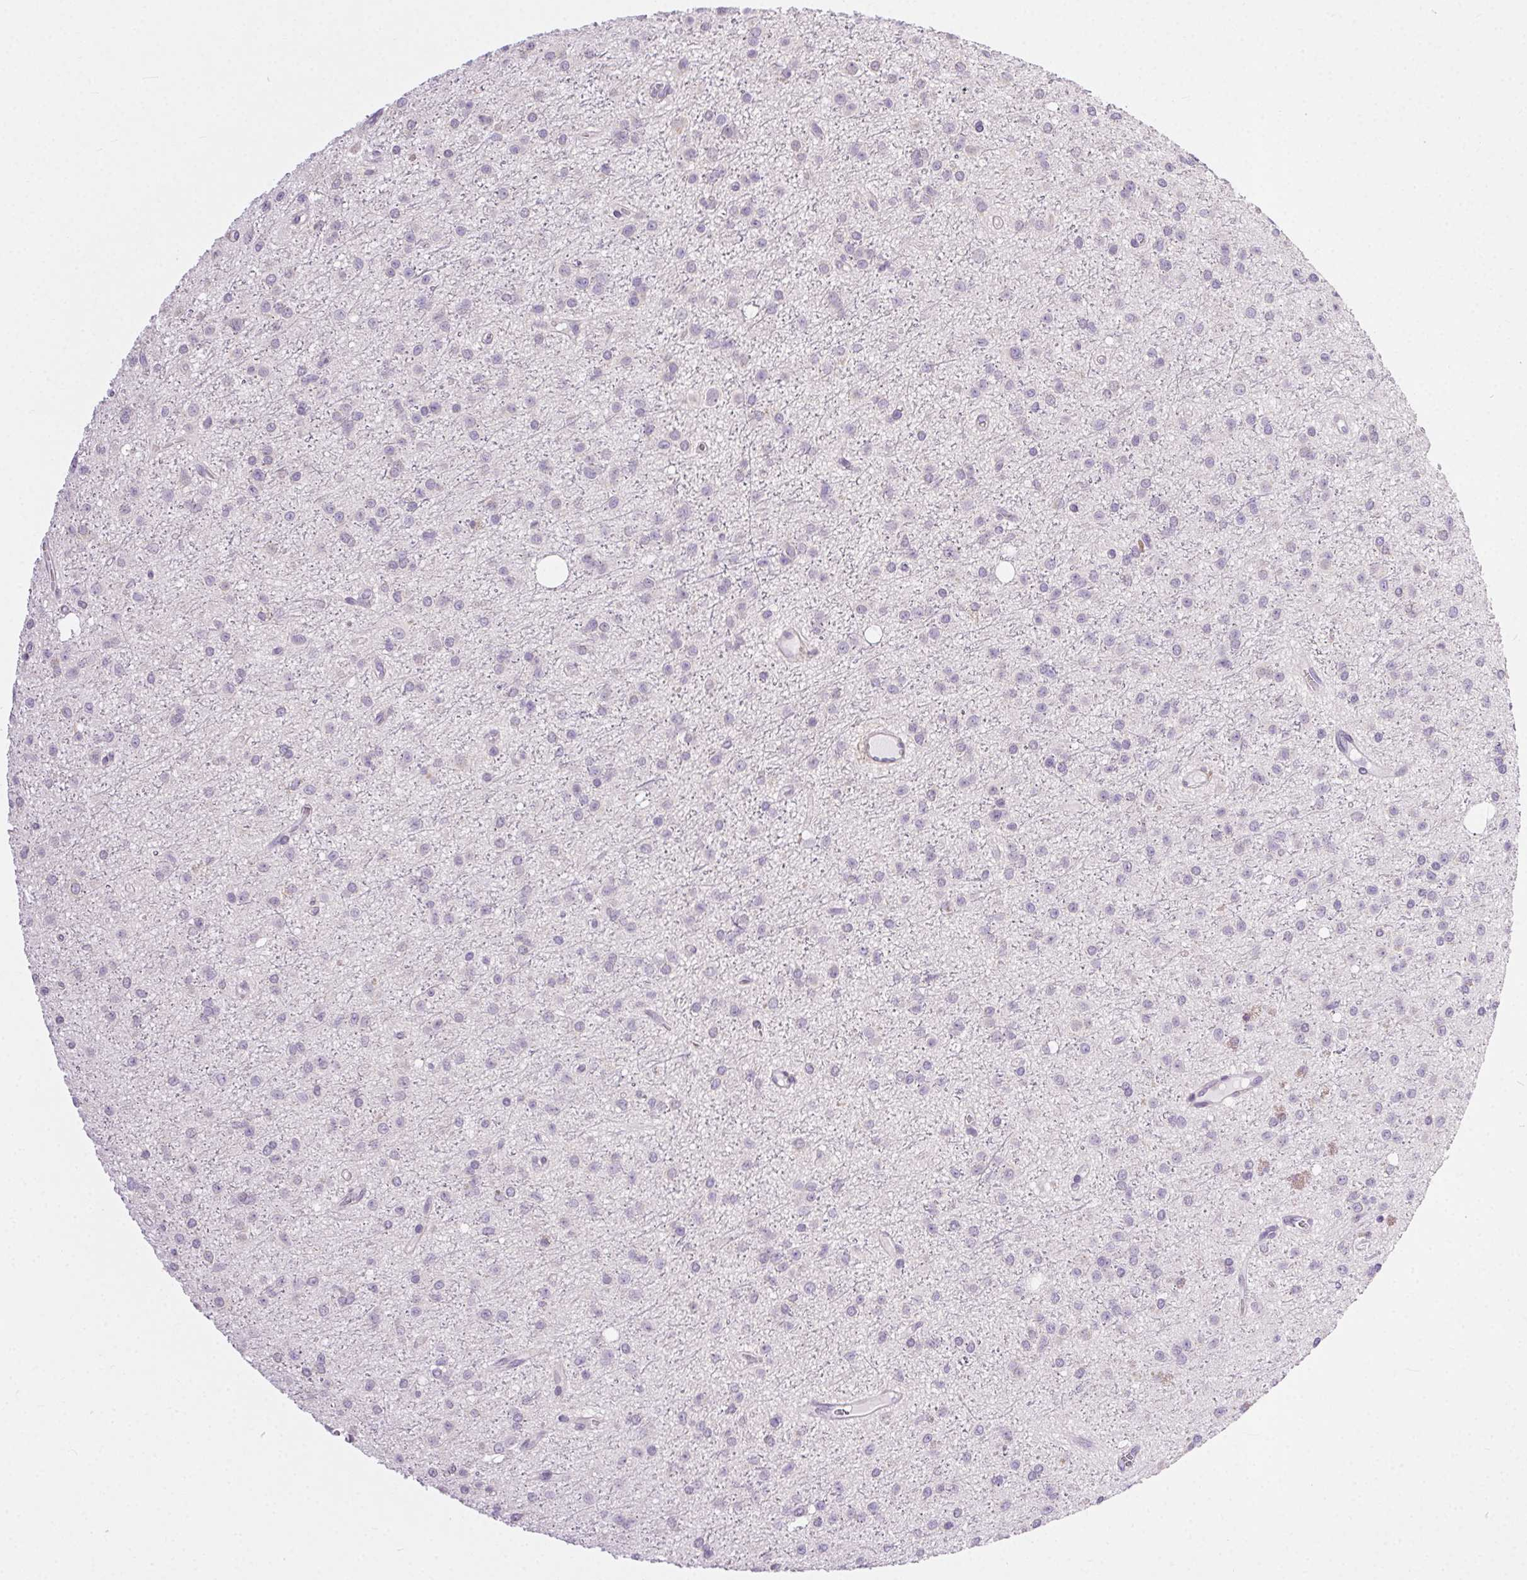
{"staining": {"intensity": "negative", "quantity": "none", "location": "none"}, "tissue": "glioma", "cell_type": "Tumor cells", "image_type": "cancer", "snomed": [{"axis": "morphology", "description": "Glioma, malignant, Low grade"}, {"axis": "topography", "description": "Brain"}], "caption": "Immunohistochemical staining of malignant glioma (low-grade) displays no significant staining in tumor cells.", "gene": "SNX31", "patient": {"sex": "male", "age": 27}}